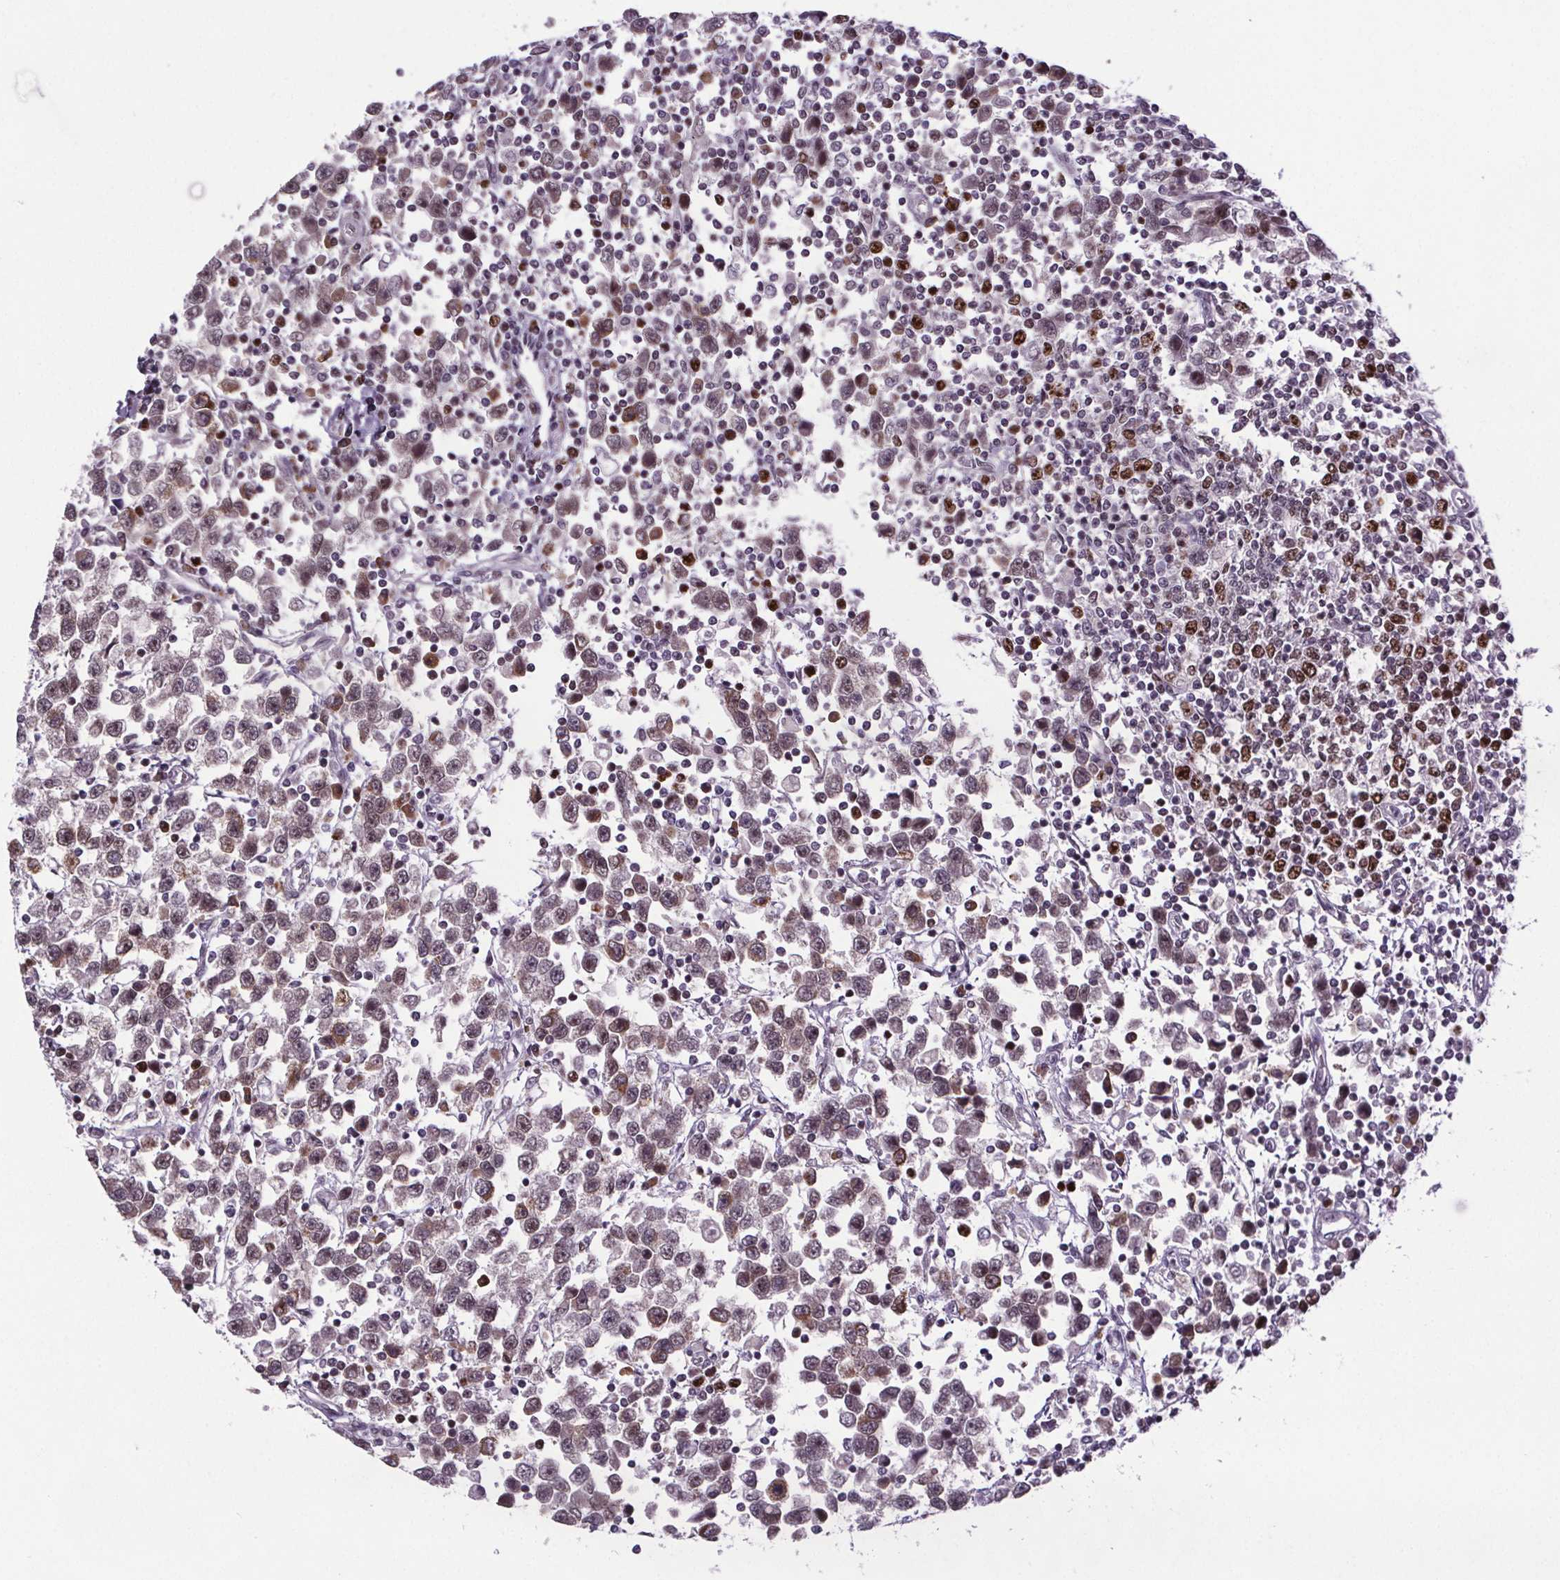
{"staining": {"intensity": "weak", "quantity": ">75%", "location": "nuclear"}, "tissue": "testis cancer", "cell_type": "Tumor cells", "image_type": "cancer", "snomed": [{"axis": "morphology", "description": "Seminoma, NOS"}, {"axis": "topography", "description": "Testis"}], "caption": "Testis cancer (seminoma) stained with immunohistochemistry (IHC) reveals weak nuclear expression in about >75% of tumor cells. (DAB = brown stain, brightfield microscopy at high magnification).", "gene": "ATMIN", "patient": {"sex": "male", "age": 34}}